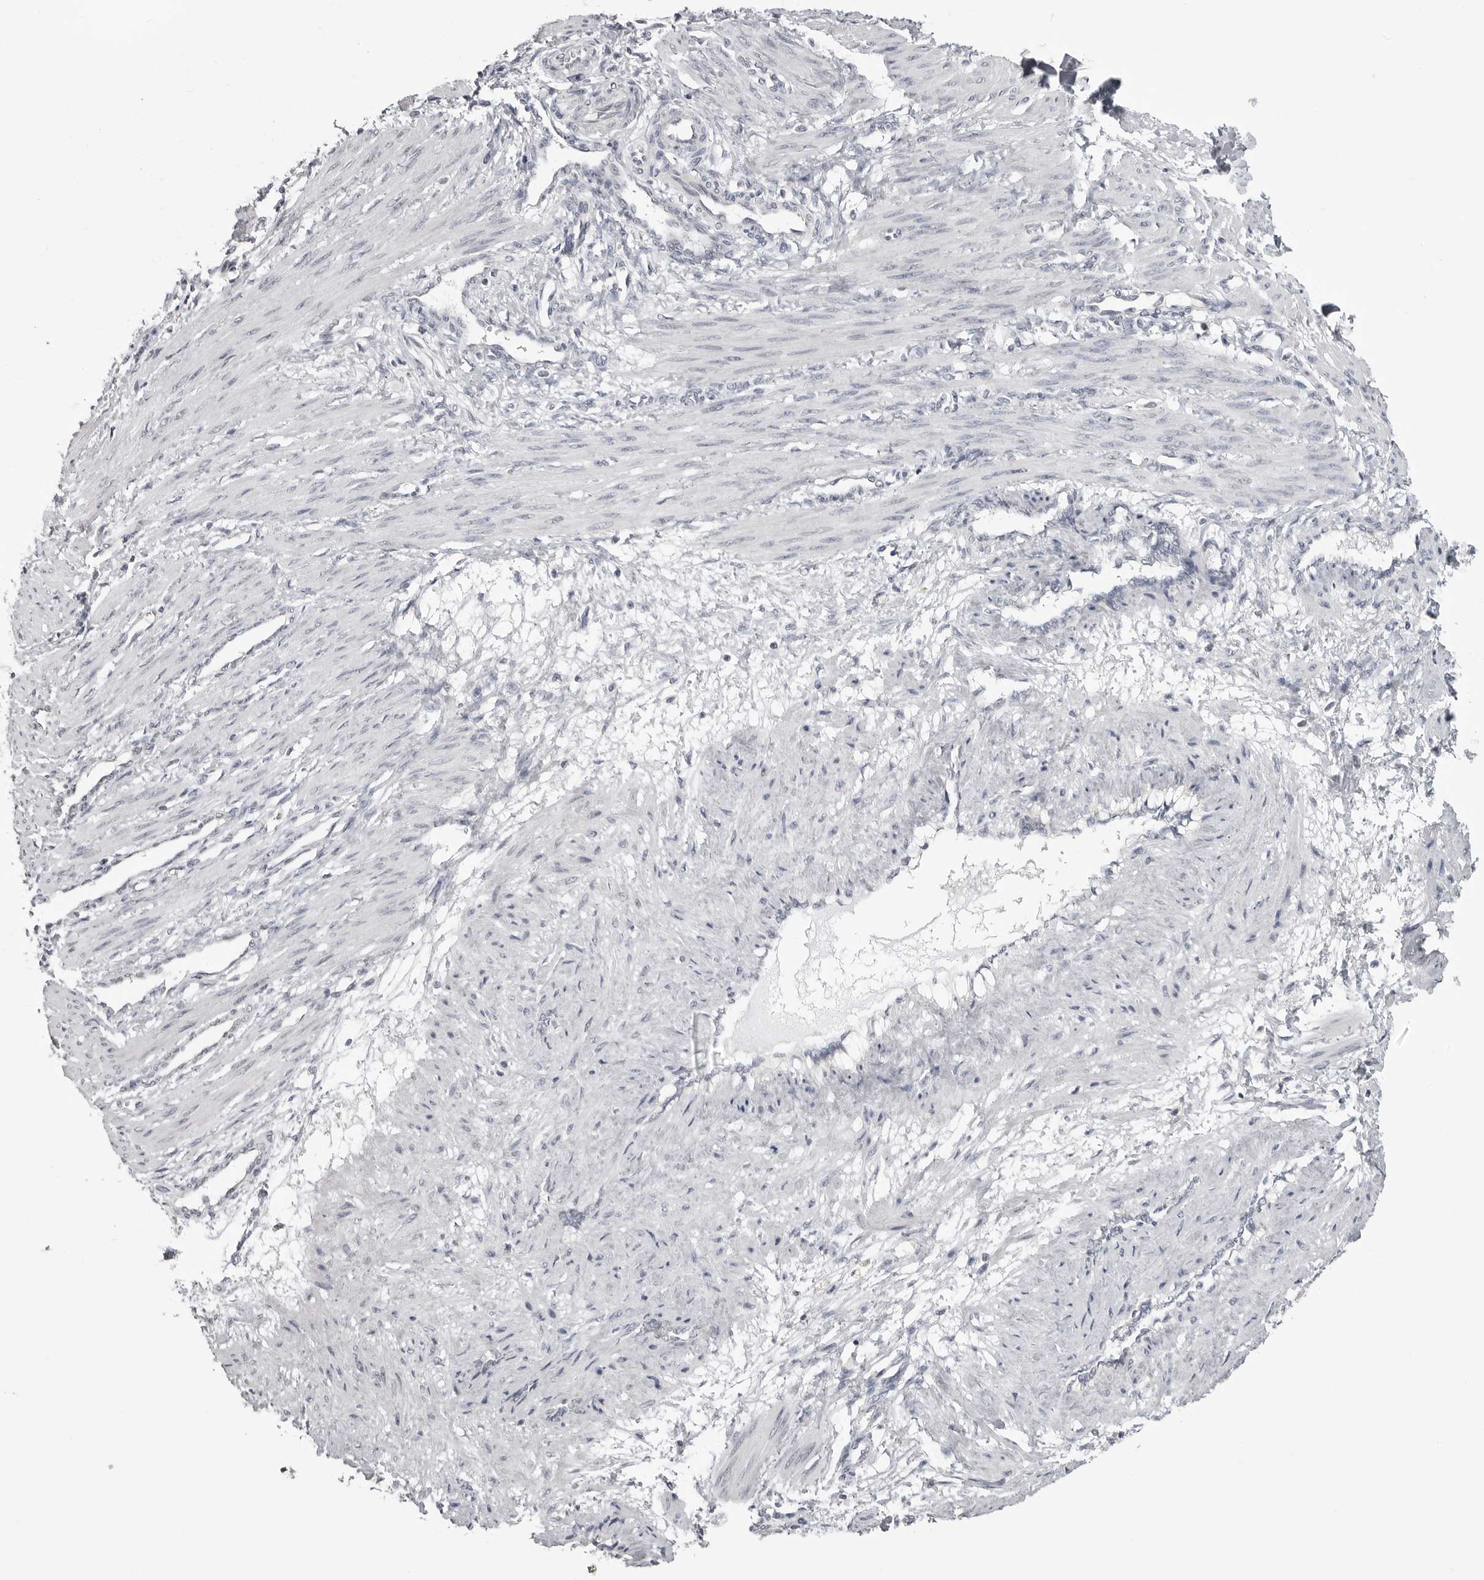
{"staining": {"intensity": "negative", "quantity": "none", "location": "none"}, "tissue": "smooth muscle", "cell_type": "Smooth muscle cells", "image_type": "normal", "snomed": [{"axis": "morphology", "description": "Normal tissue, NOS"}, {"axis": "topography", "description": "Endometrium"}], "caption": "An IHC micrograph of normal smooth muscle is shown. There is no staining in smooth muscle cells of smooth muscle. Brightfield microscopy of immunohistochemistry (IHC) stained with DAB (3,3'-diaminobenzidine) (brown) and hematoxylin (blue), captured at high magnification.", "gene": "GPN2", "patient": {"sex": "female", "age": 33}}